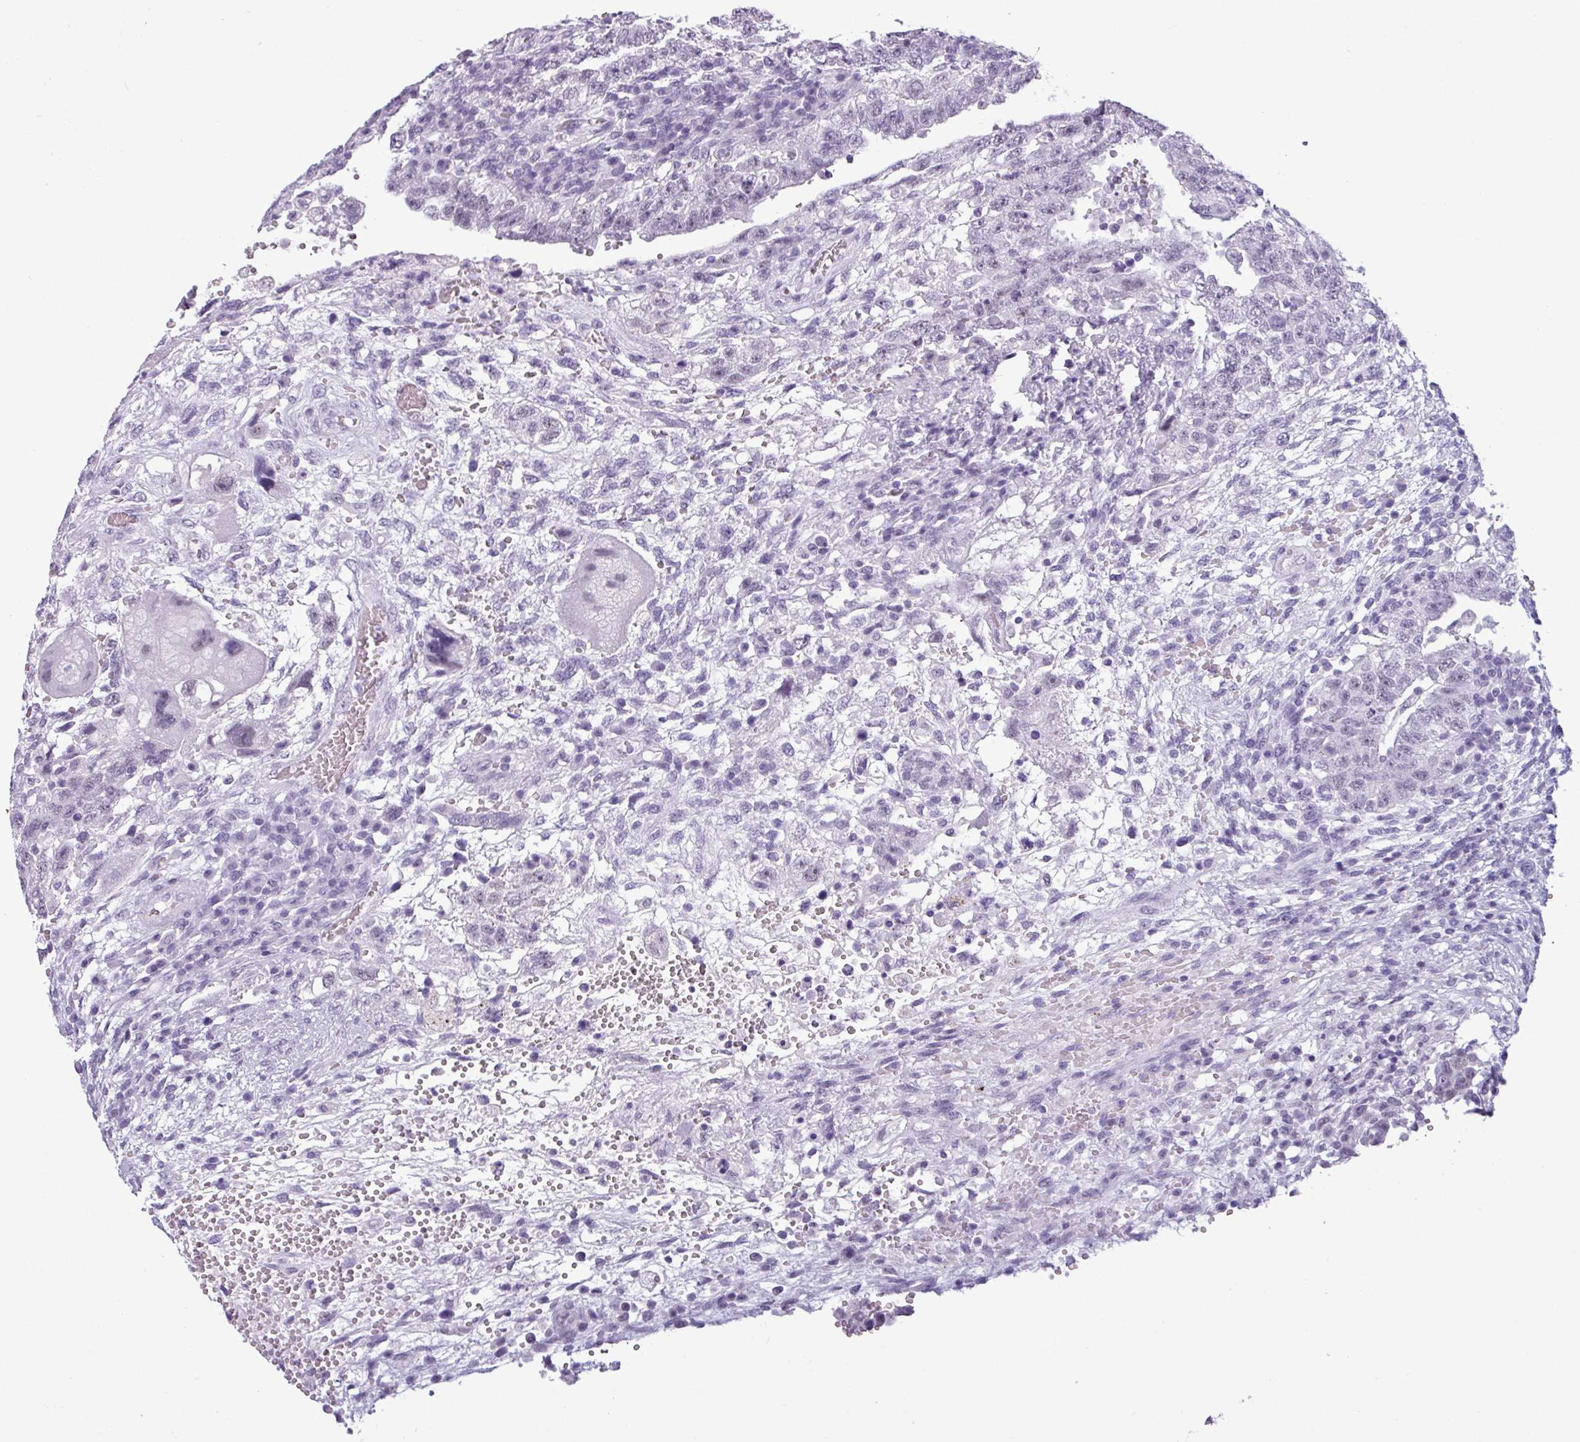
{"staining": {"intensity": "weak", "quantity": "<25%", "location": "nuclear"}, "tissue": "testis cancer", "cell_type": "Tumor cells", "image_type": "cancer", "snomed": [{"axis": "morphology", "description": "Carcinoma, Embryonal, NOS"}, {"axis": "topography", "description": "Testis"}], "caption": "DAB immunohistochemical staining of embryonal carcinoma (testis) exhibits no significant staining in tumor cells.", "gene": "SRGAP1", "patient": {"sex": "male", "age": 26}}